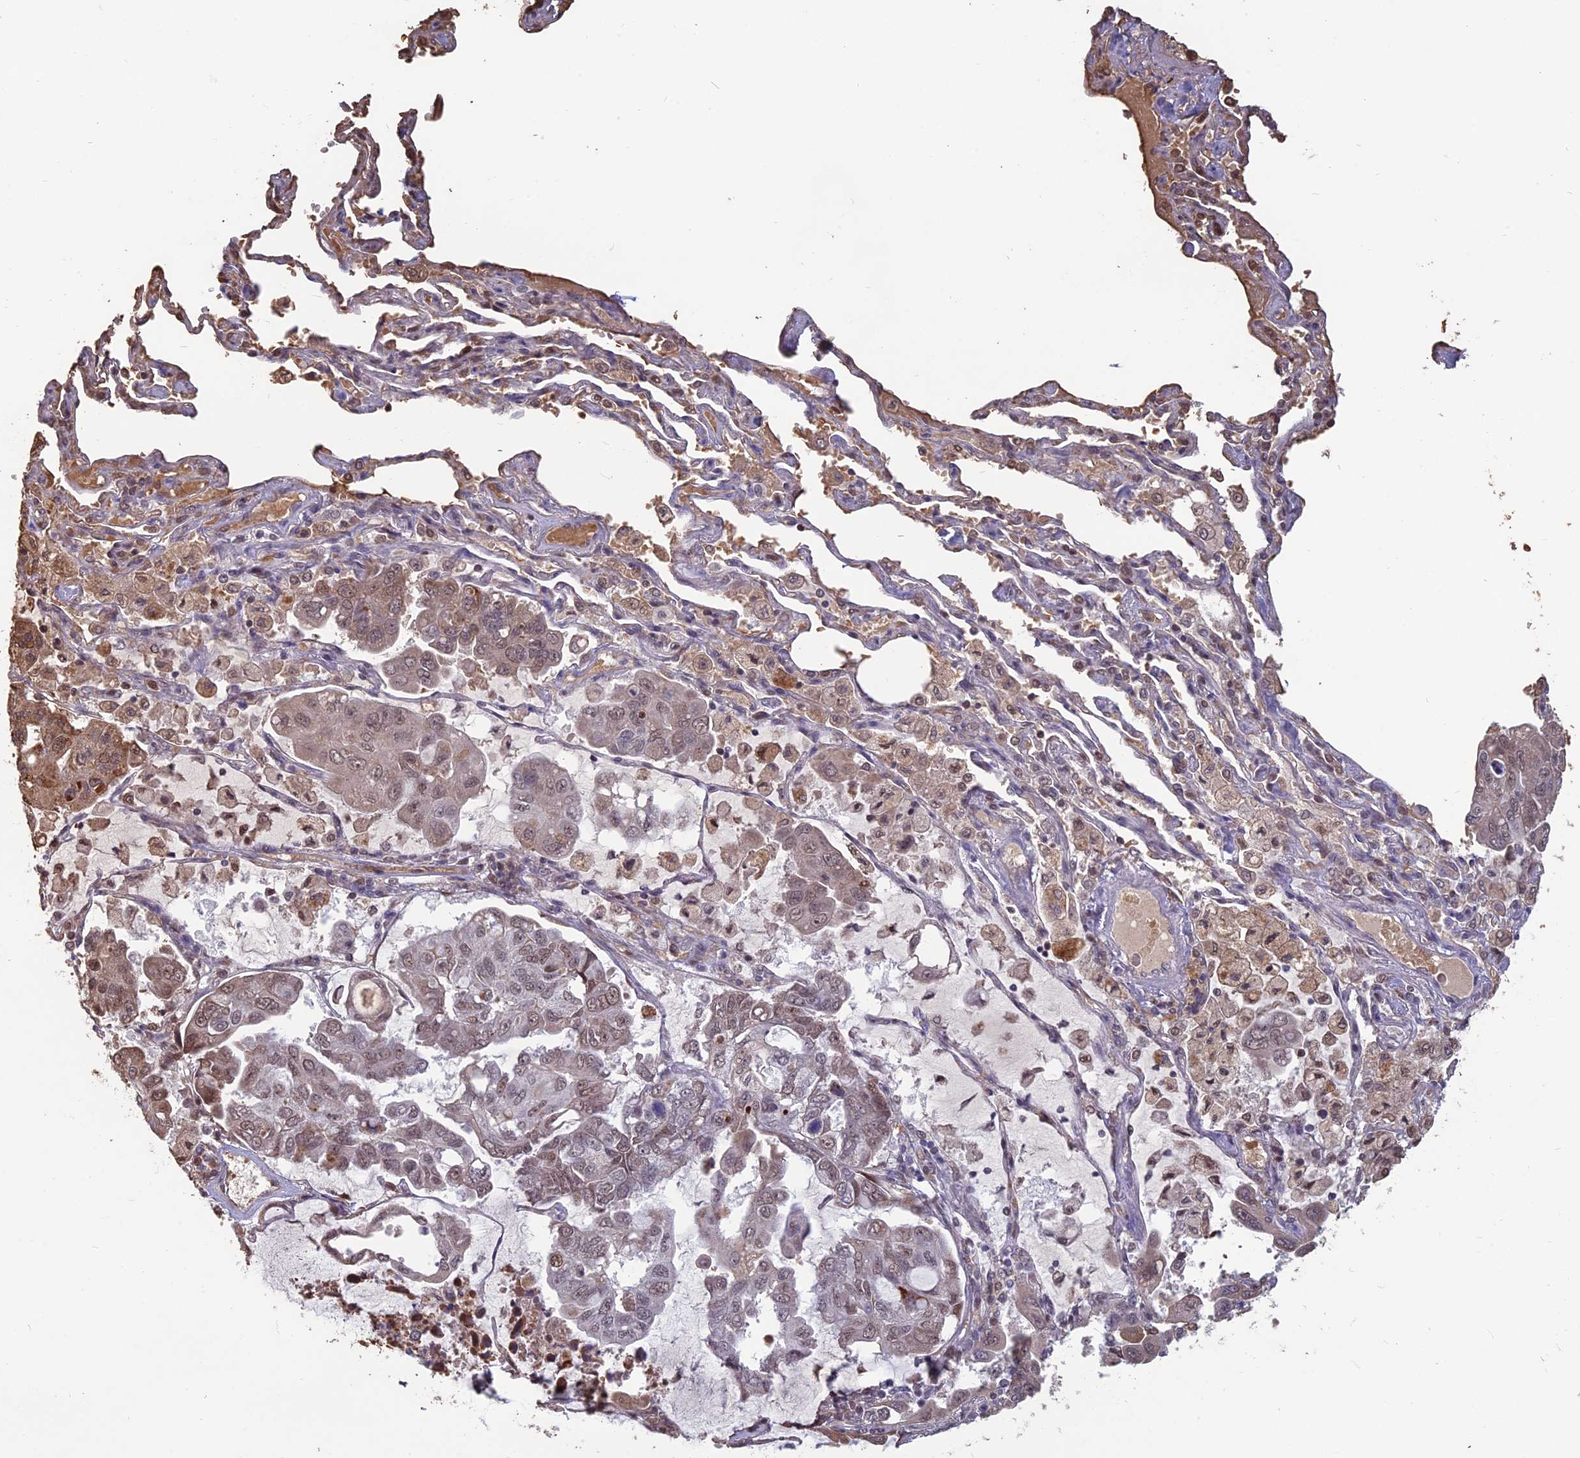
{"staining": {"intensity": "weak", "quantity": ">75%", "location": "nuclear"}, "tissue": "lung cancer", "cell_type": "Tumor cells", "image_type": "cancer", "snomed": [{"axis": "morphology", "description": "Adenocarcinoma, NOS"}, {"axis": "topography", "description": "Lung"}], "caption": "Immunohistochemistry histopathology image of human adenocarcinoma (lung) stained for a protein (brown), which displays low levels of weak nuclear staining in approximately >75% of tumor cells.", "gene": "MFAP1", "patient": {"sex": "male", "age": 64}}